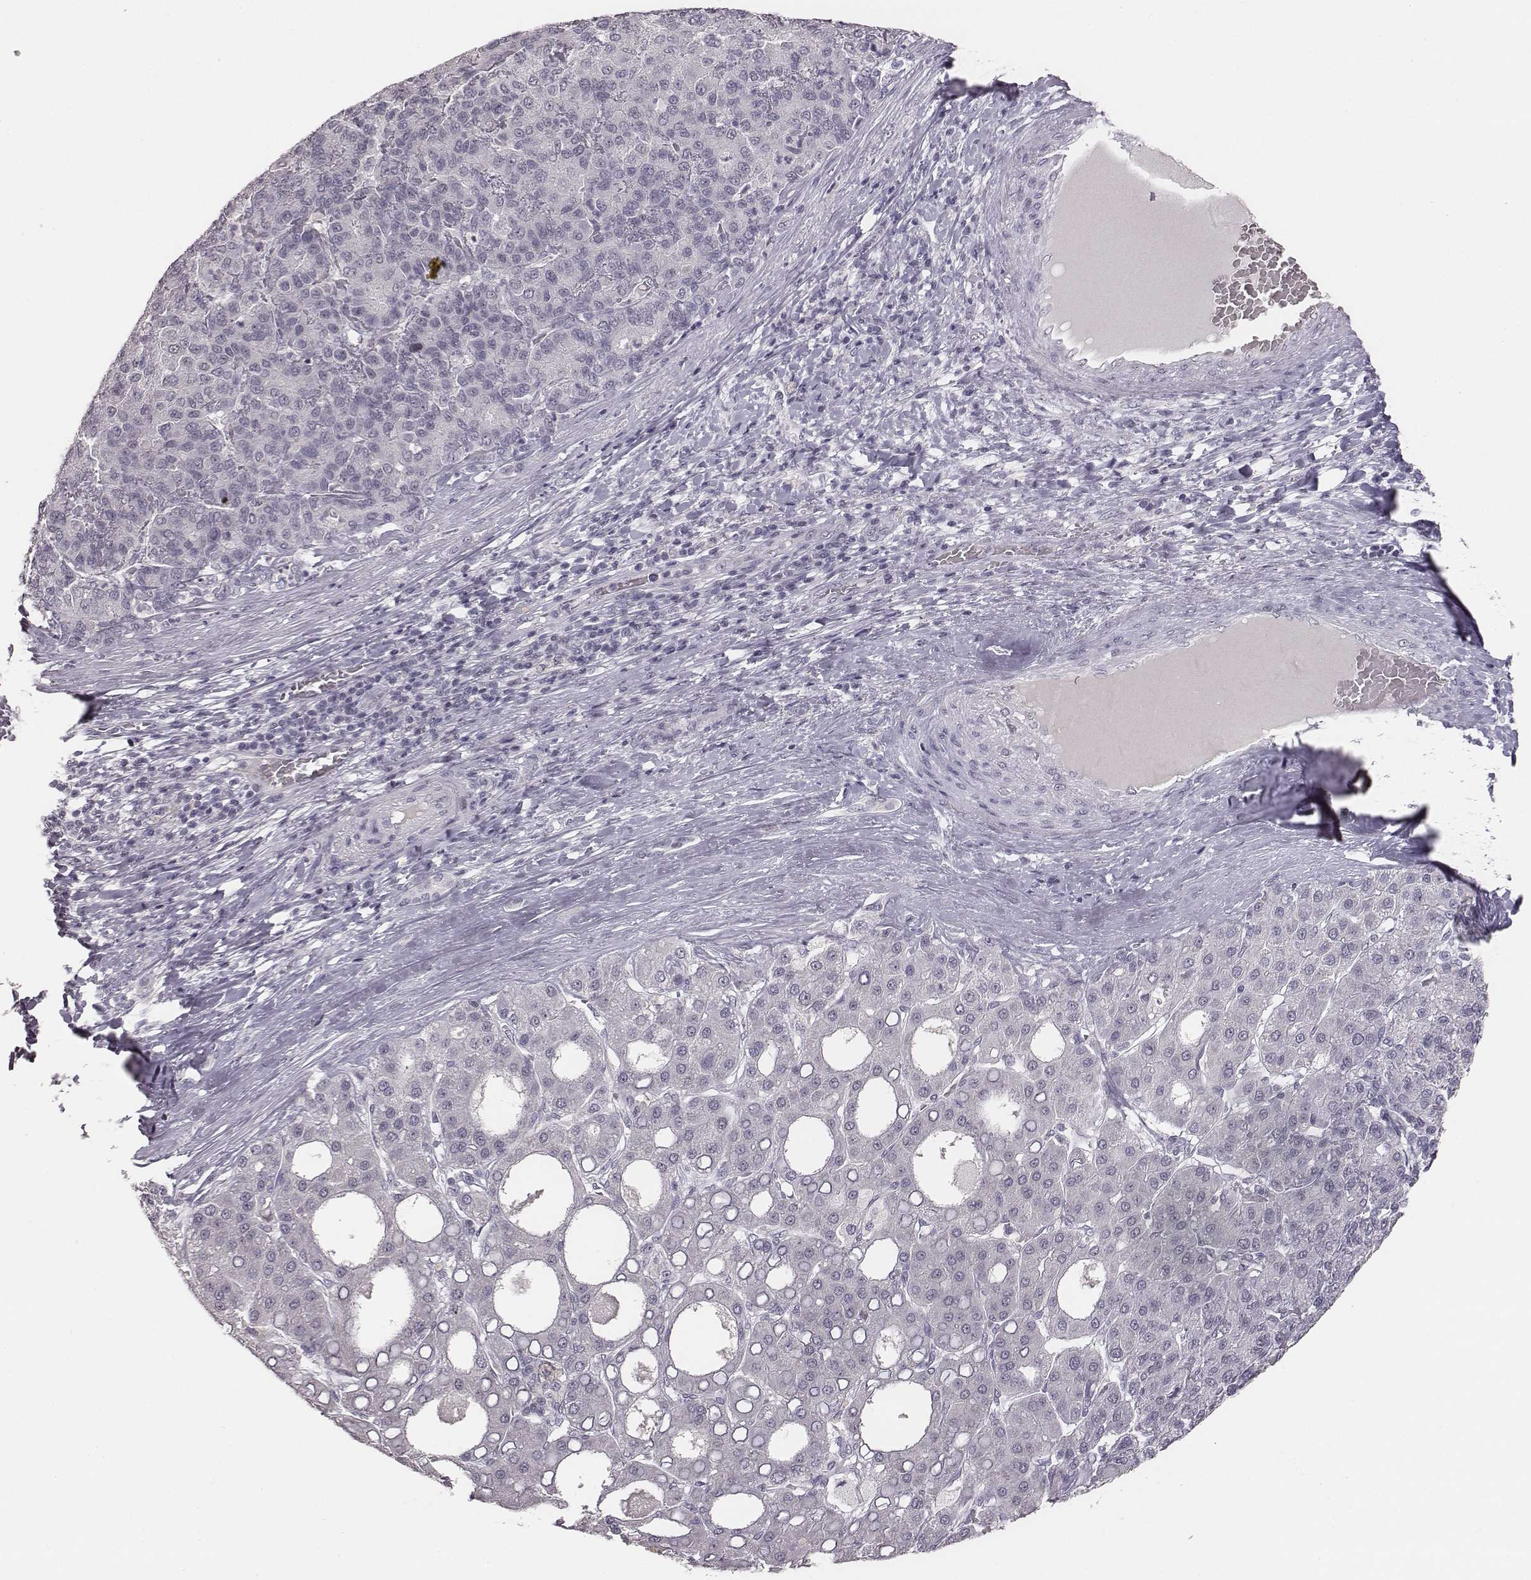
{"staining": {"intensity": "negative", "quantity": "none", "location": "none"}, "tissue": "liver cancer", "cell_type": "Tumor cells", "image_type": "cancer", "snomed": [{"axis": "morphology", "description": "Carcinoma, Hepatocellular, NOS"}, {"axis": "topography", "description": "Liver"}], "caption": "Immunohistochemistry (IHC) of human hepatocellular carcinoma (liver) exhibits no positivity in tumor cells.", "gene": "NIFK", "patient": {"sex": "male", "age": 65}}